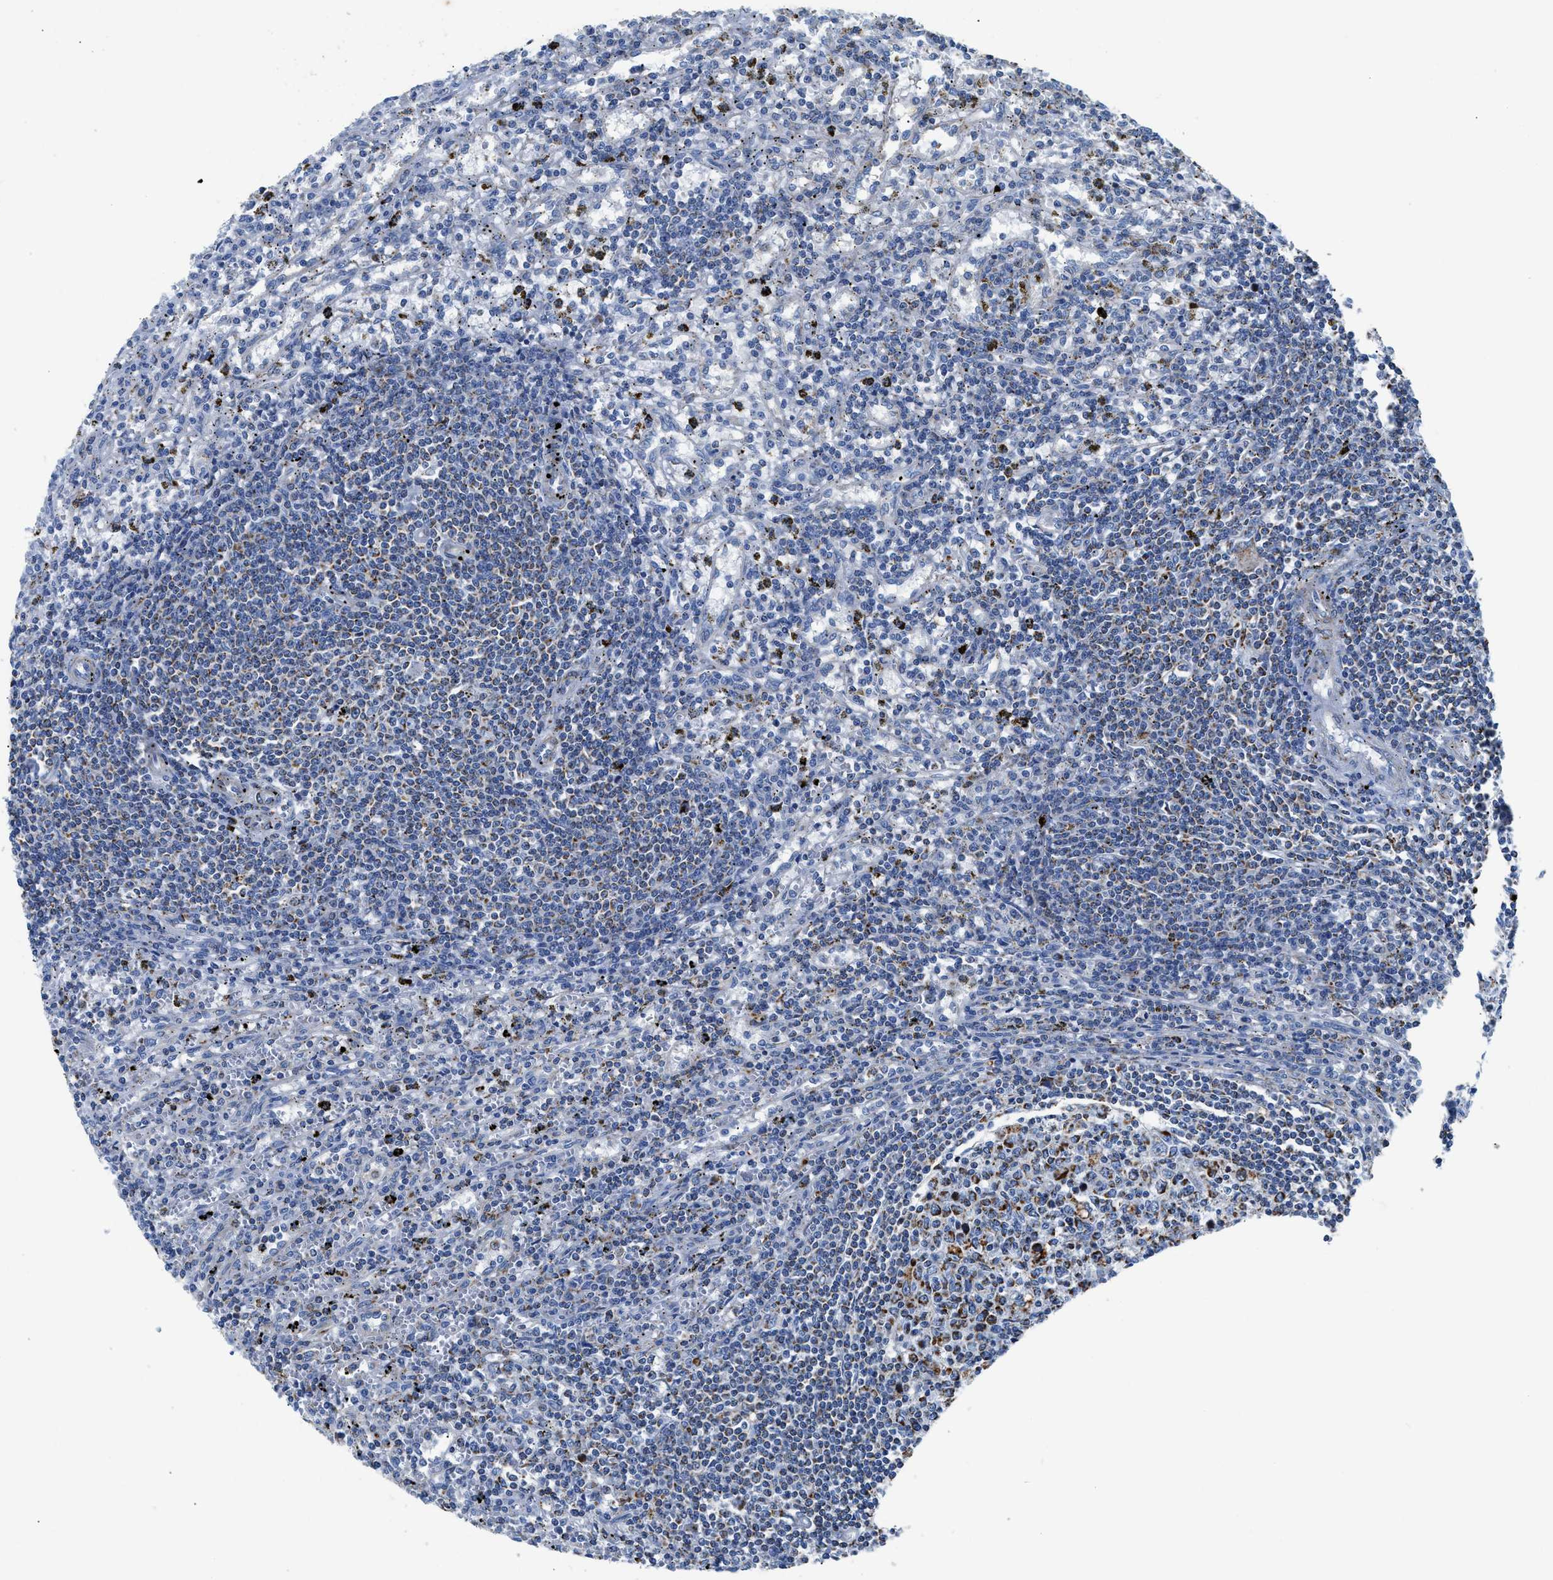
{"staining": {"intensity": "weak", "quantity": "<25%", "location": "cytoplasmic/membranous"}, "tissue": "lymphoma", "cell_type": "Tumor cells", "image_type": "cancer", "snomed": [{"axis": "morphology", "description": "Malignant lymphoma, non-Hodgkin's type, Low grade"}, {"axis": "topography", "description": "Spleen"}], "caption": "DAB (3,3'-diaminobenzidine) immunohistochemical staining of human lymphoma displays no significant positivity in tumor cells.", "gene": "ZDHHC3", "patient": {"sex": "male", "age": 76}}